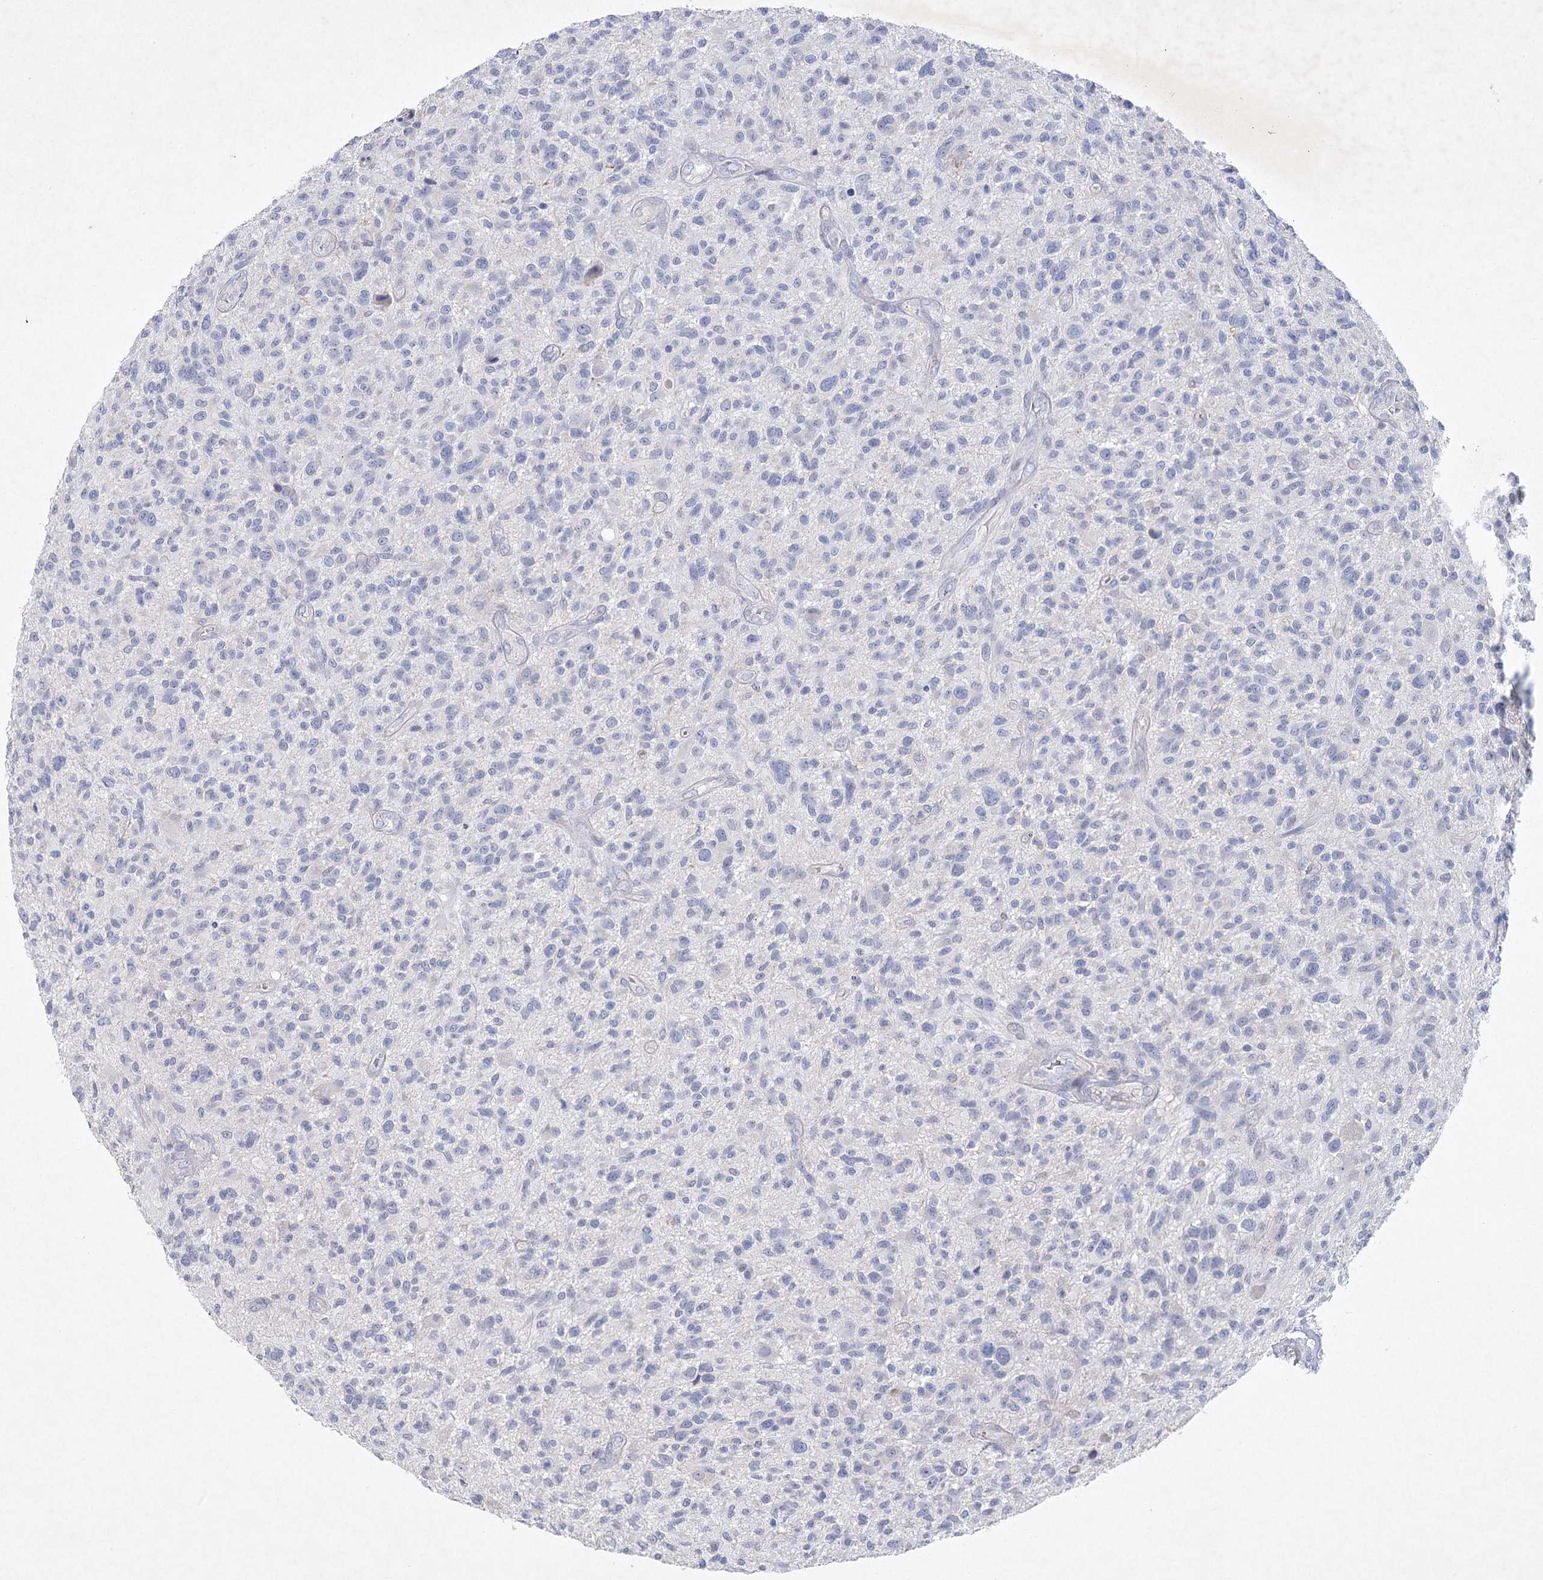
{"staining": {"intensity": "negative", "quantity": "none", "location": "none"}, "tissue": "glioma", "cell_type": "Tumor cells", "image_type": "cancer", "snomed": [{"axis": "morphology", "description": "Glioma, malignant, High grade"}, {"axis": "topography", "description": "Brain"}], "caption": "The histopathology image reveals no staining of tumor cells in glioma.", "gene": "MAP3K13", "patient": {"sex": "male", "age": 47}}